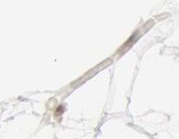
{"staining": {"intensity": "negative", "quantity": "none", "location": "none"}, "tissue": "adipose tissue", "cell_type": "Adipocytes", "image_type": "normal", "snomed": [{"axis": "morphology", "description": "Normal tissue, NOS"}, {"axis": "morphology", "description": "Duct carcinoma"}, {"axis": "topography", "description": "Breast"}, {"axis": "topography", "description": "Adipose tissue"}], "caption": "Protein analysis of unremarkable adipose tissue demonstrates no significant staining in adipocytes. (Brightfield microscopy of DAB (3,3'-diaminobenzidine) IHC at high magnification).", "gene": "VRTN", "patient": {"sex": "female", "age": 37}}